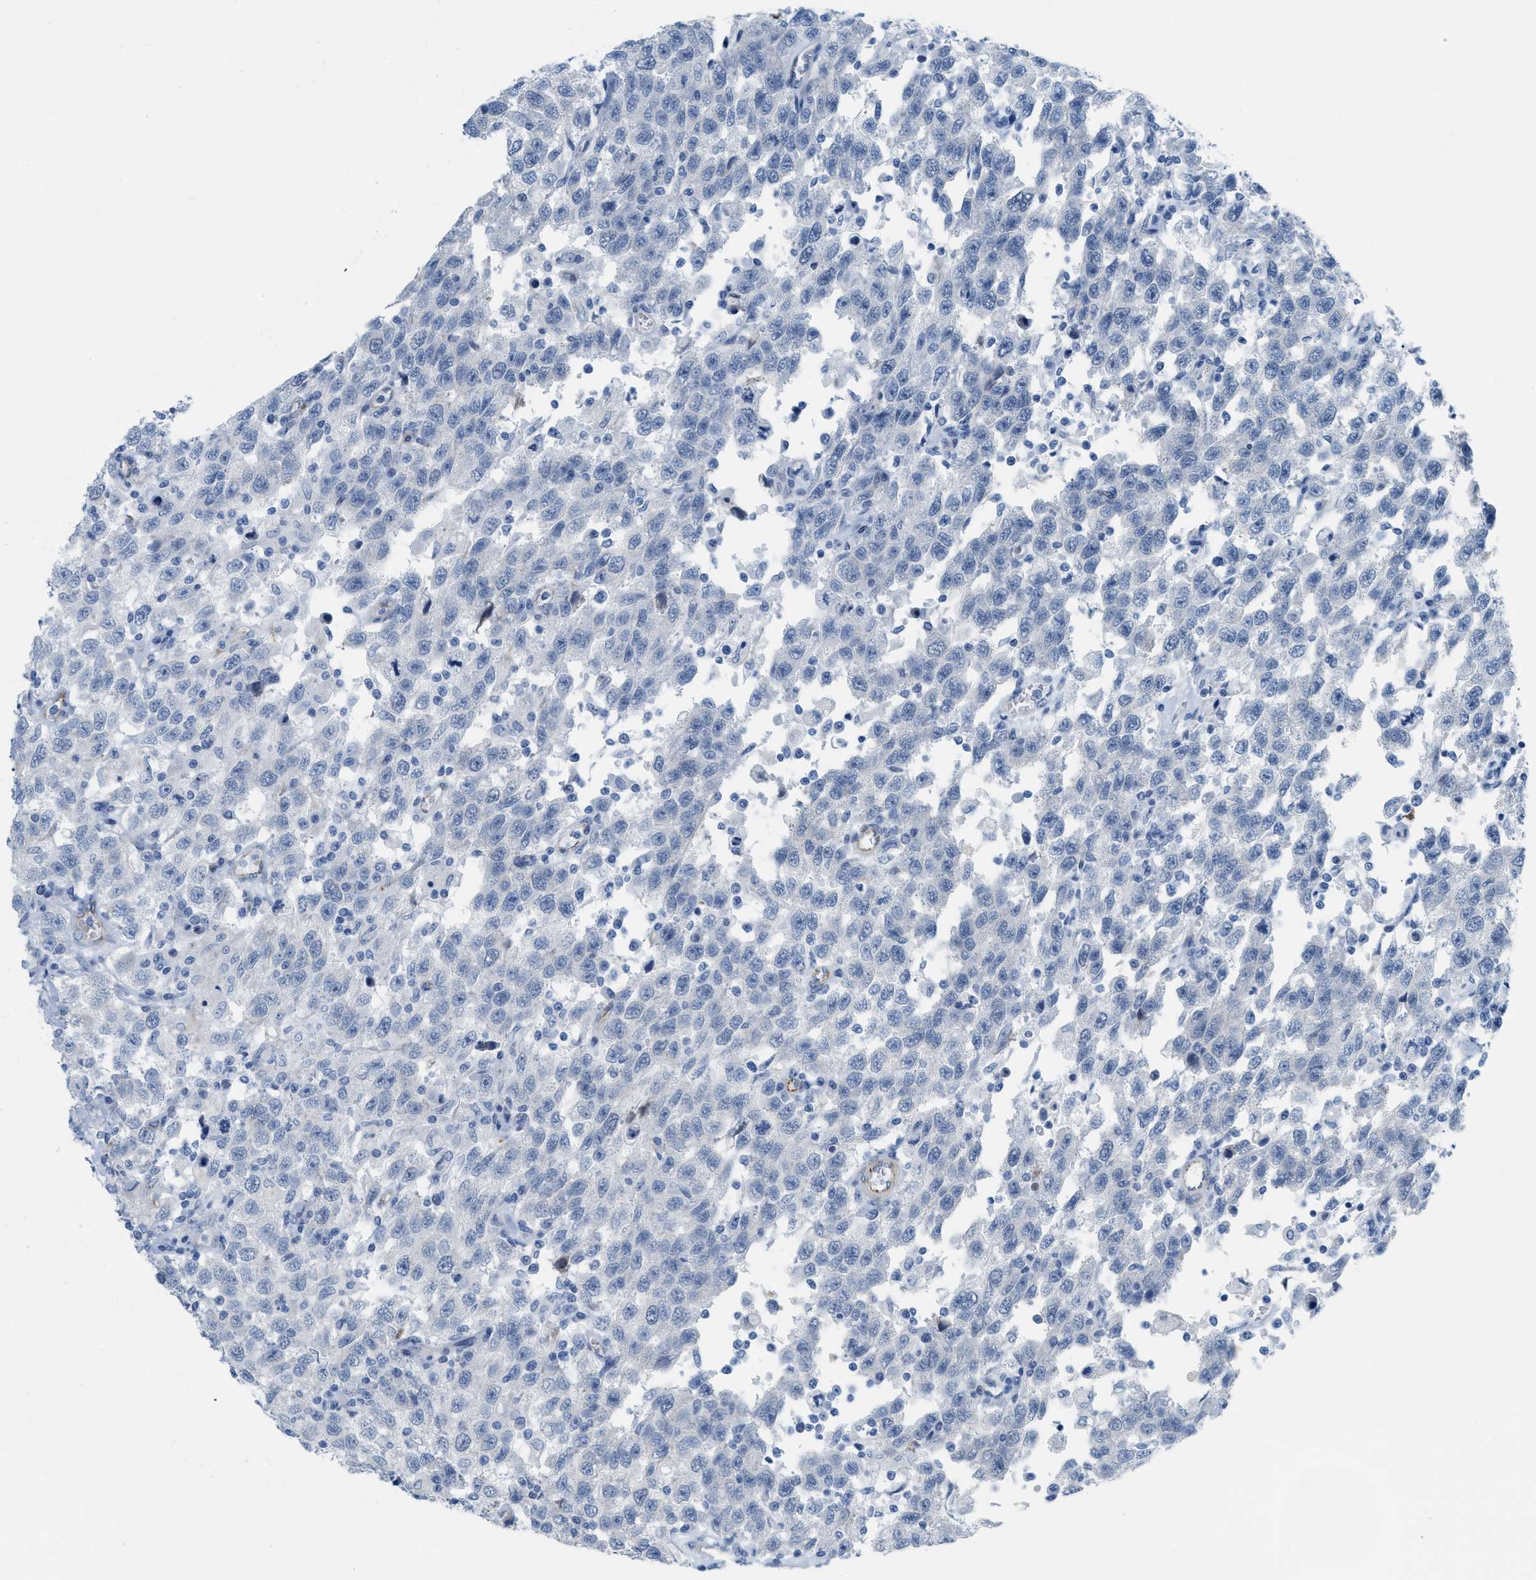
{"staining": {"intensity": "negative", "quantity": "none", "location": "none"}, "tissue": "testis cancer", "cell_type": "Tumor cells", "image_type": "cancer", "snomed": [{"axis": "morphology", "description": "Seminoma, NOS"}, {"axis": "topography", "description": "Testis"}], "caption": "This is an immunohistochemistry (IHC) histopathology image of human seminoma (testis). There is no staining in tumor cells.", "gene": "SLC12A1", "patient": {"sex": "male", "age": 41}}